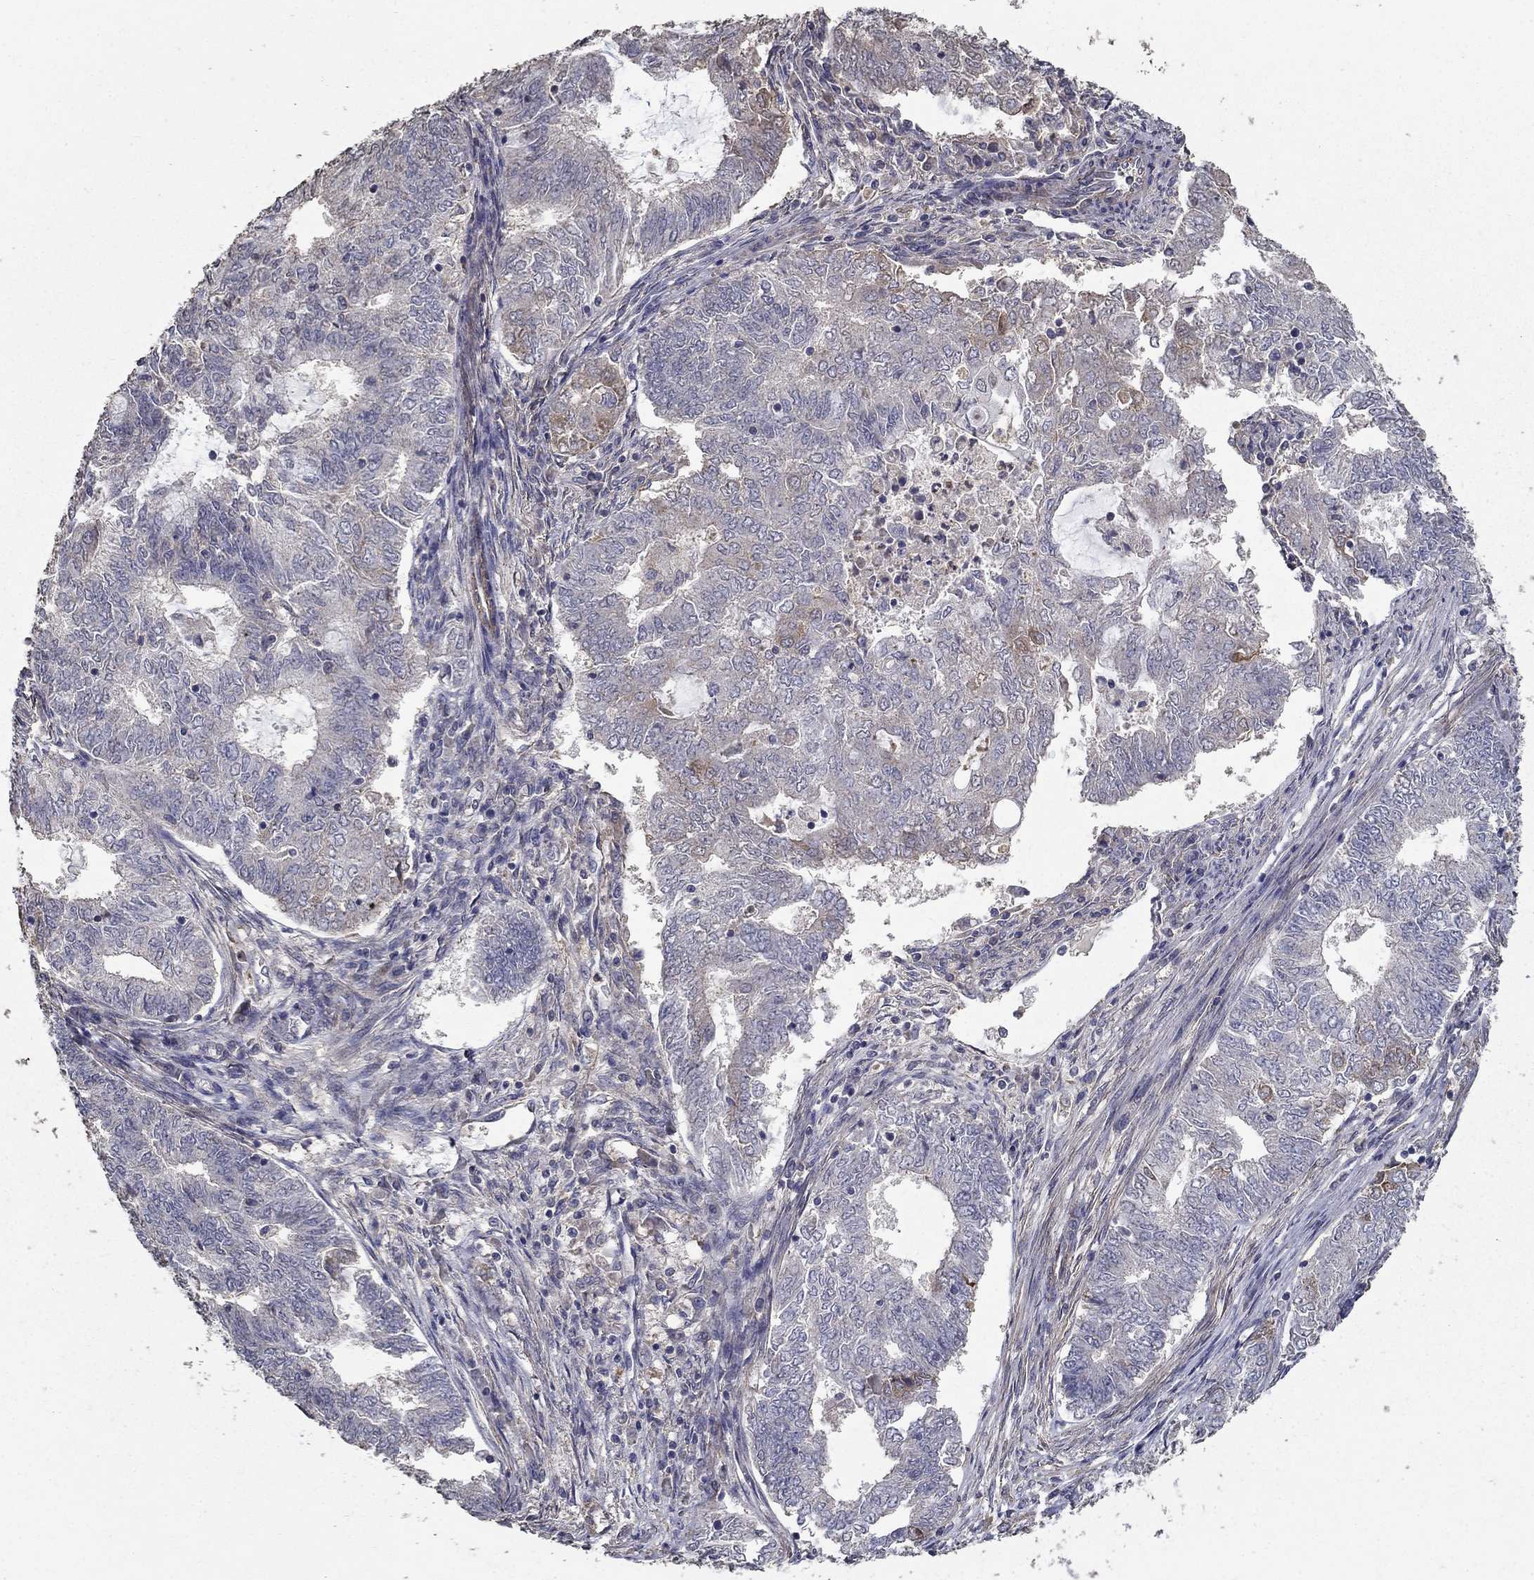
{"staining": {"intensity": "weak", "quantity": "<25%", "location": "cytoplasmic/membranous"}, "tissue": "endometrial cancer", "cell_type": "Tumor cells", "image_type": "cancer", "snomed": [{"axis": "morphology", "description": "Adenocarcinoma, NOS"}, {"axis": "topography", "description": "Endometrium"}], "caption": "An immunohistochemistry micrograph of endometrial cancer is shown. There is no staining in tumor cells of endometrial cancer.", "gene": "MPP2", "patient": {"sex": "female", "age": 62}}